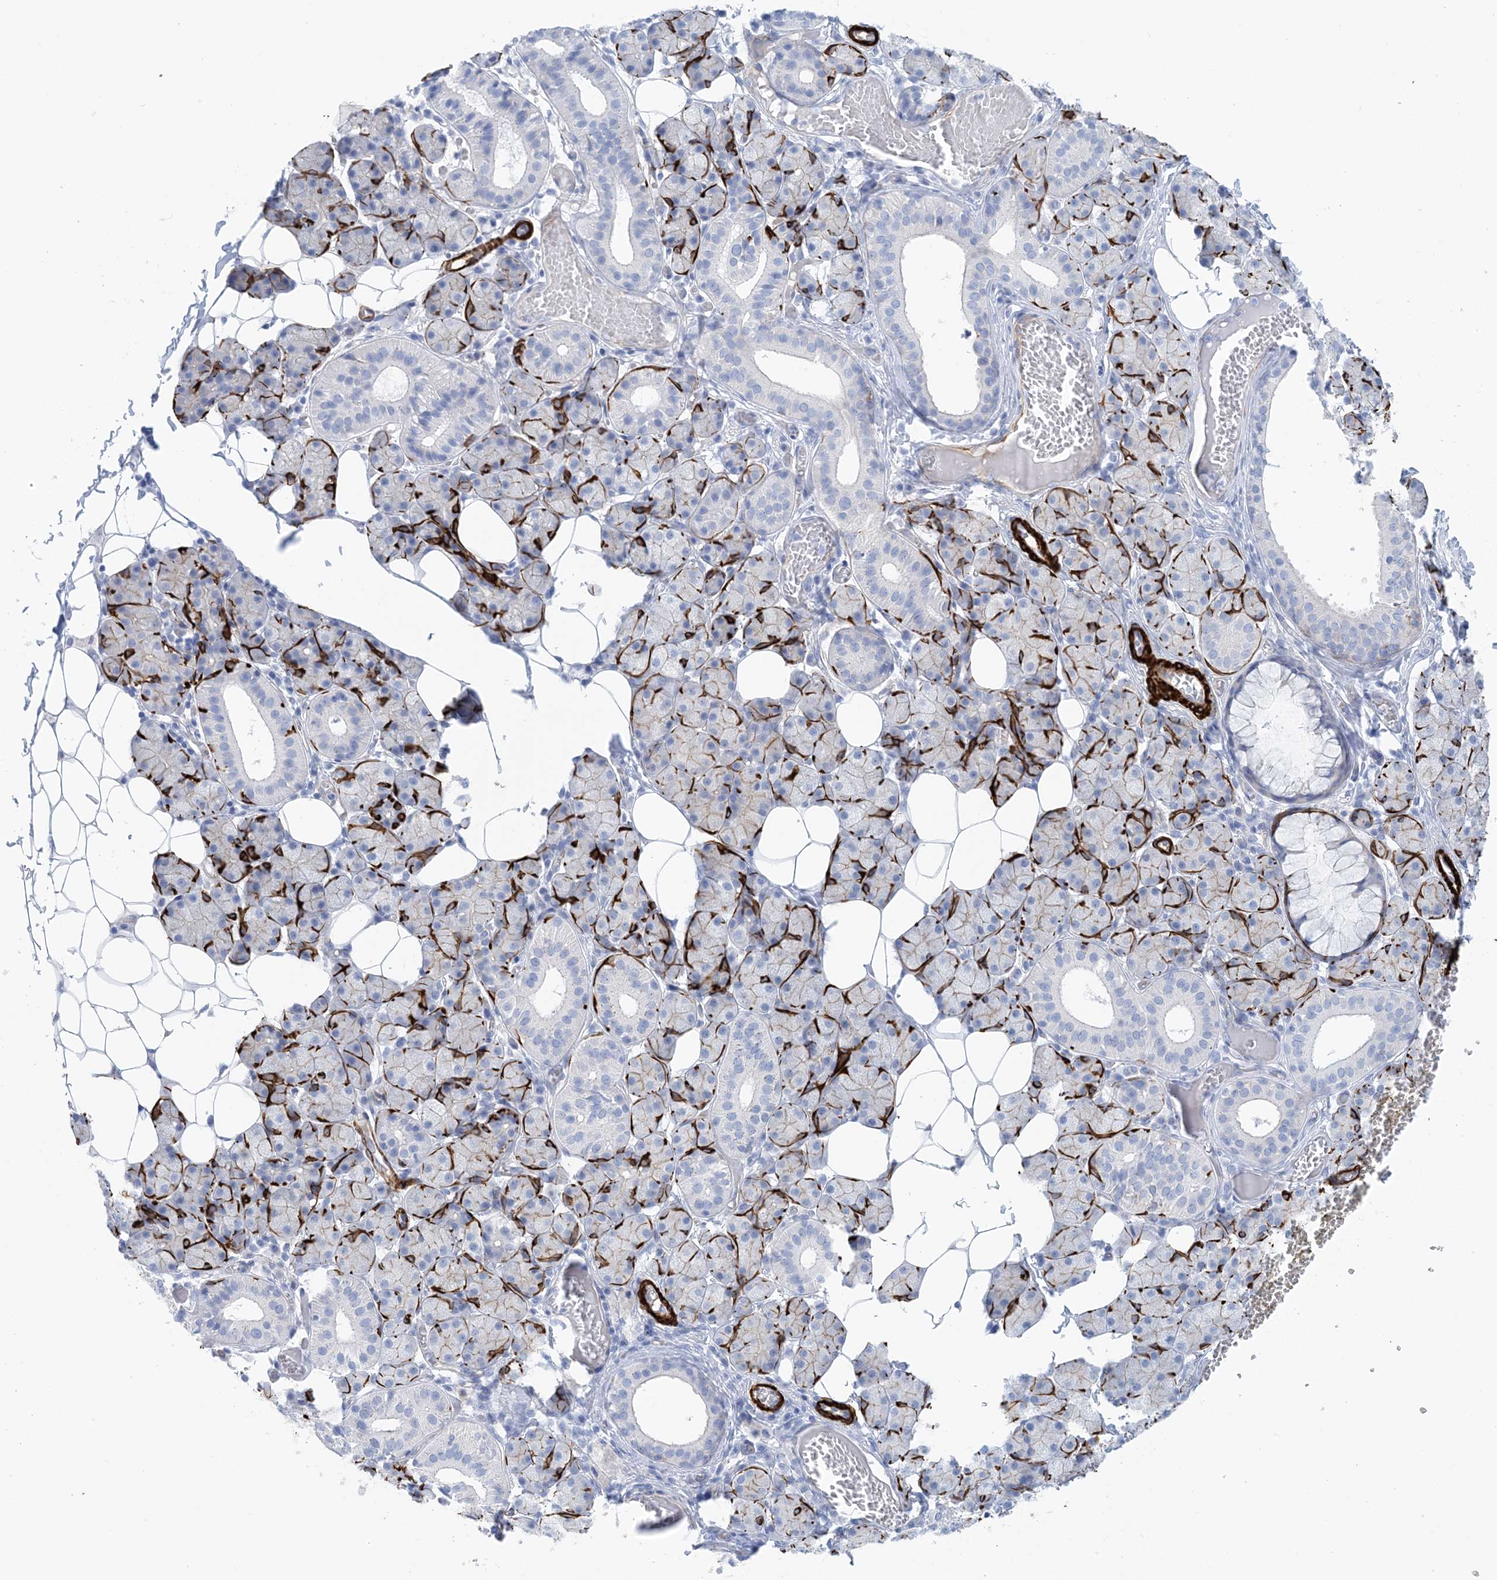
{"staining": {"intensity": "strong", "quantity": "25%-75%", "location": "cytoplasmic/membranous"}, "tissue": "salivary gland", "cell_type": "Glandular cells", "image_type": "normal", "snomed": [{"axis": "morphology", "description": "Normal tissue, NOS"}, {"axis": "topography", "description": "Salivary gland"}], "caption": "Immunohistochemical staining of benign salivary gland displays strong cytoplasmic/membranous protein positivity in about 25%-75% of glandular cells.", "gene": "SHANK1", "patient": {"sex": "female", "age": 33}}